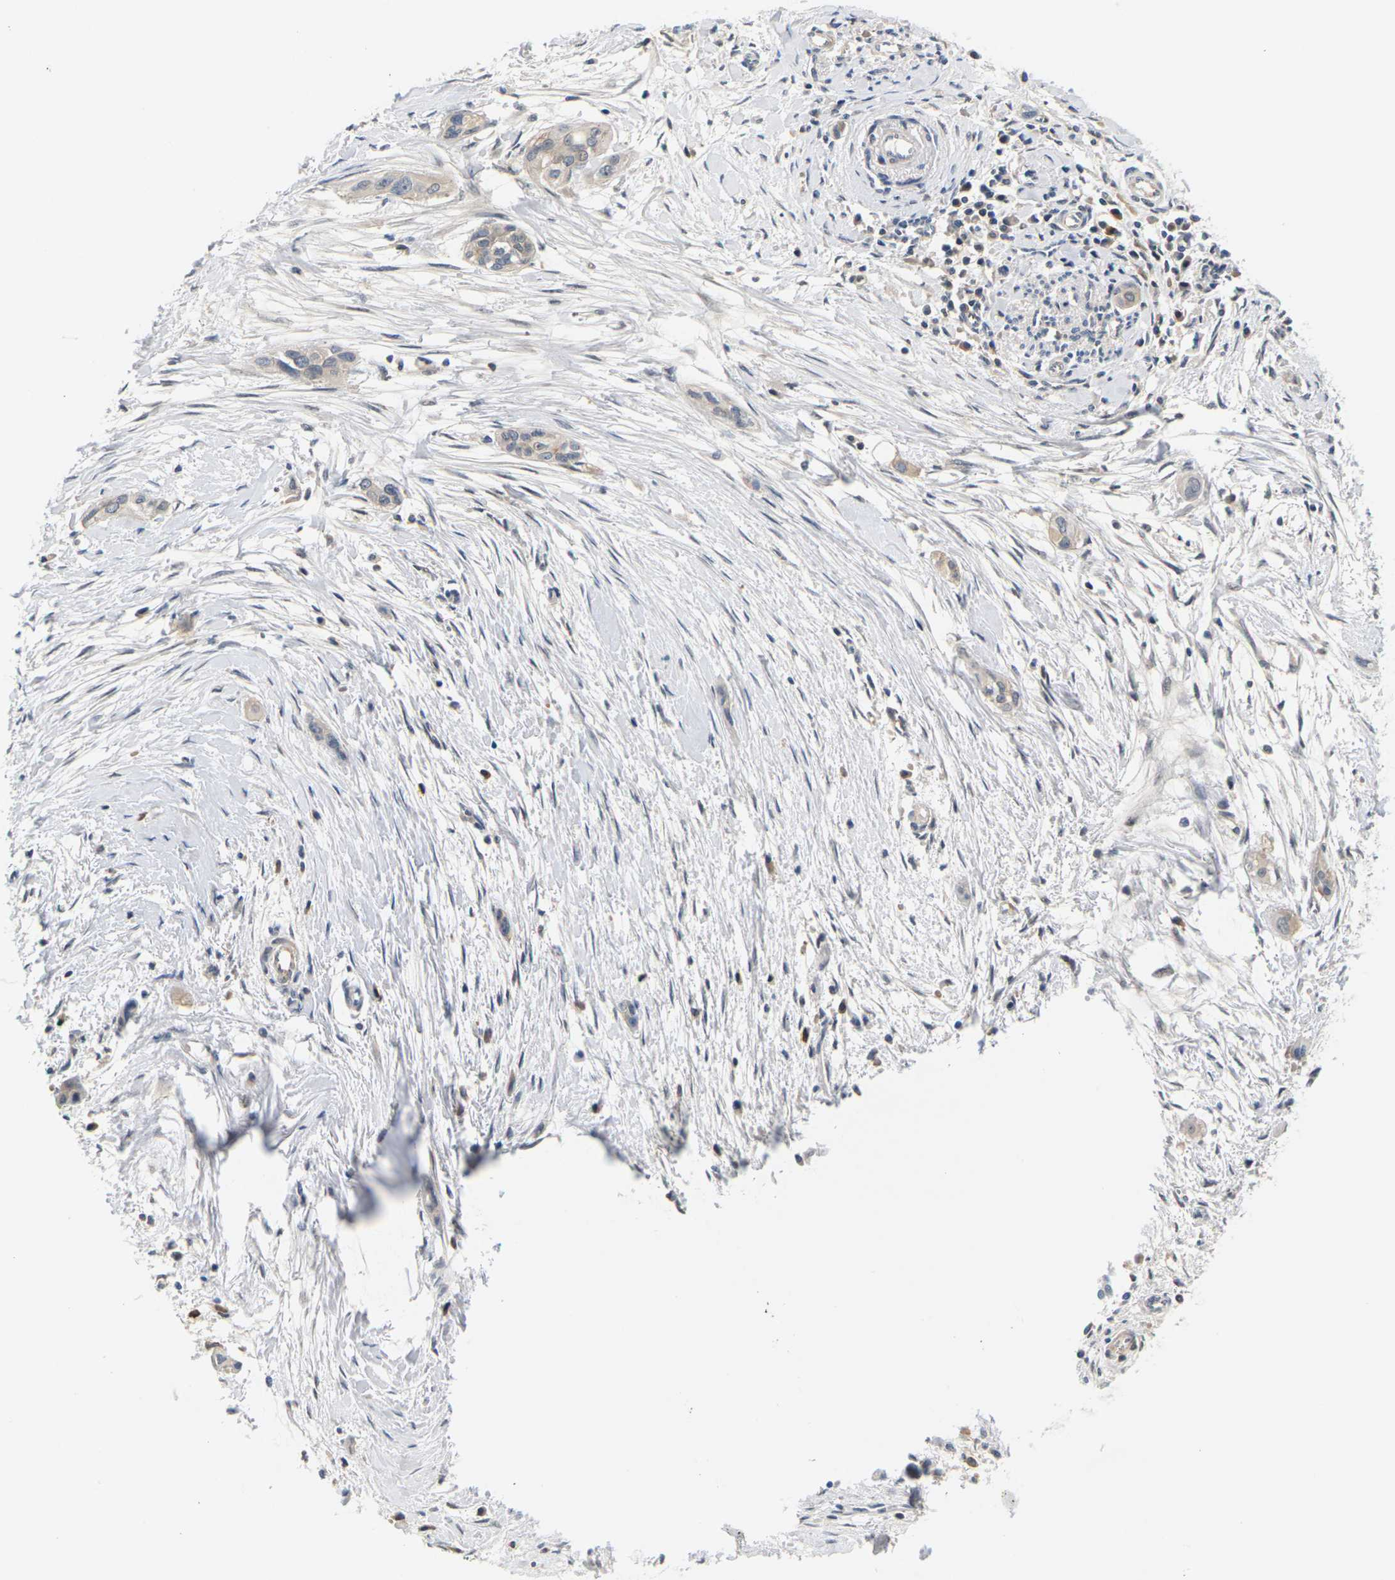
{"staining": {"intensity": "weak", "quantity": "25%-75%", "location": "cytoplasmic/membranous"}, "tissue": "pancreatic cancer", "cell_type": "Tumor cells", "image_type": "cancer", "snomed": [{"axis": "morphology", "description": "Adenocarcinoma, NOS"}, {"axis": "topography", "description": "Pancreas"}], "caption": "Weak cytoplasmic/membranous protein positivity is present in about 25%-75% of tumor cells in adenocarcinoma (pancreatic). Using DAB (brown) and hematoxylin (blue) stains, captured at high magnification using brightfield microscopy.", "gene": "PKP2", "patient": {"sex": "female", "age": 60}}